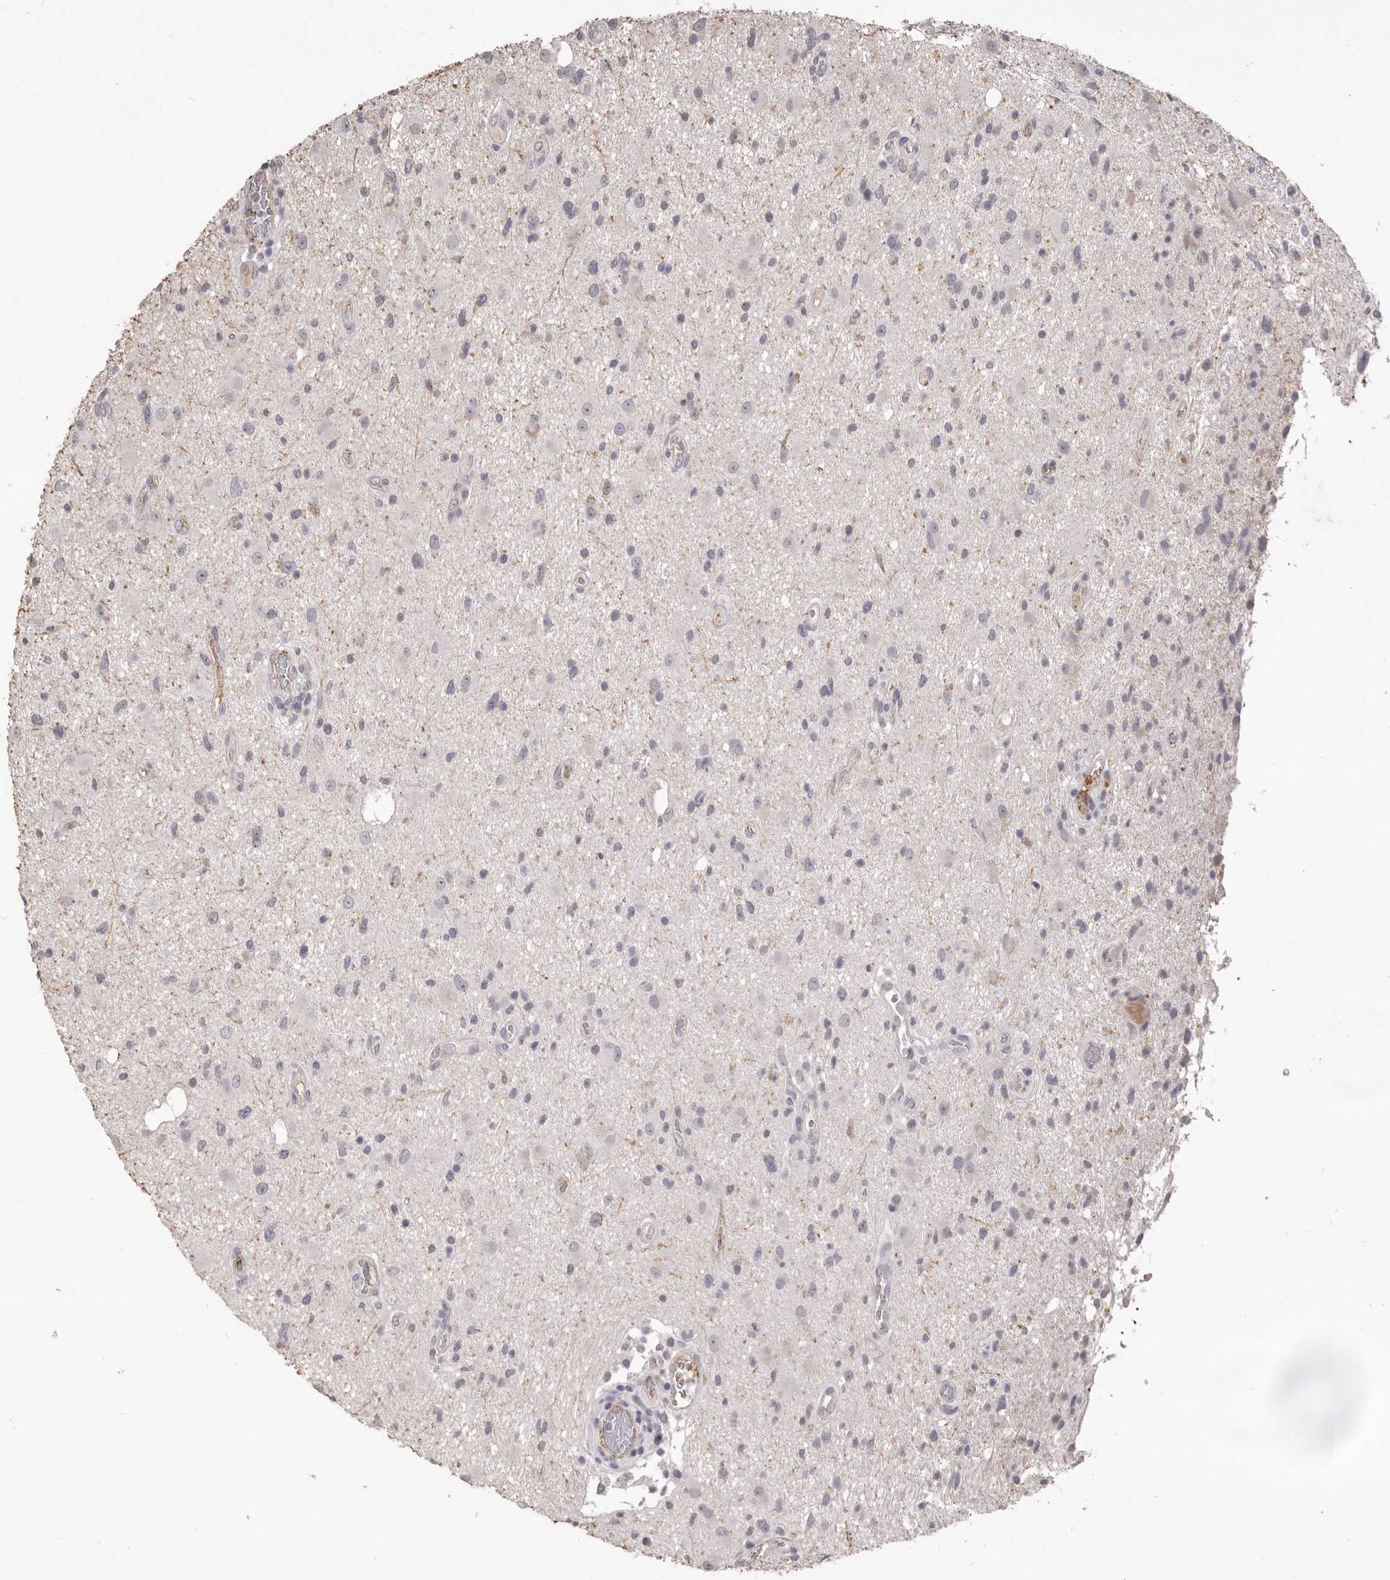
{"staining": {"intensity": "negative", "quantity": "none", "location": "none"}, "tissue": "glioma", "cell_type": "Tumor cells", "image_type": "cancer", "snomed": [{"axis": "morphology", "description": "Glioma, malignant, High grade"}, {"axis": "topography", "description": "Brain"}], "caption": "Immunohistochemistry (IHC) photomicrograph of malignant glioma (high-grade) stained for a protein (brown), which demonstrates no staining in tumor cells. (Brightfield microscopy of DAB immunohistochemistry (IHC) at high magnification).", "gene": "ZYG11B", "patient": {"sex": "male", "age": 33}}